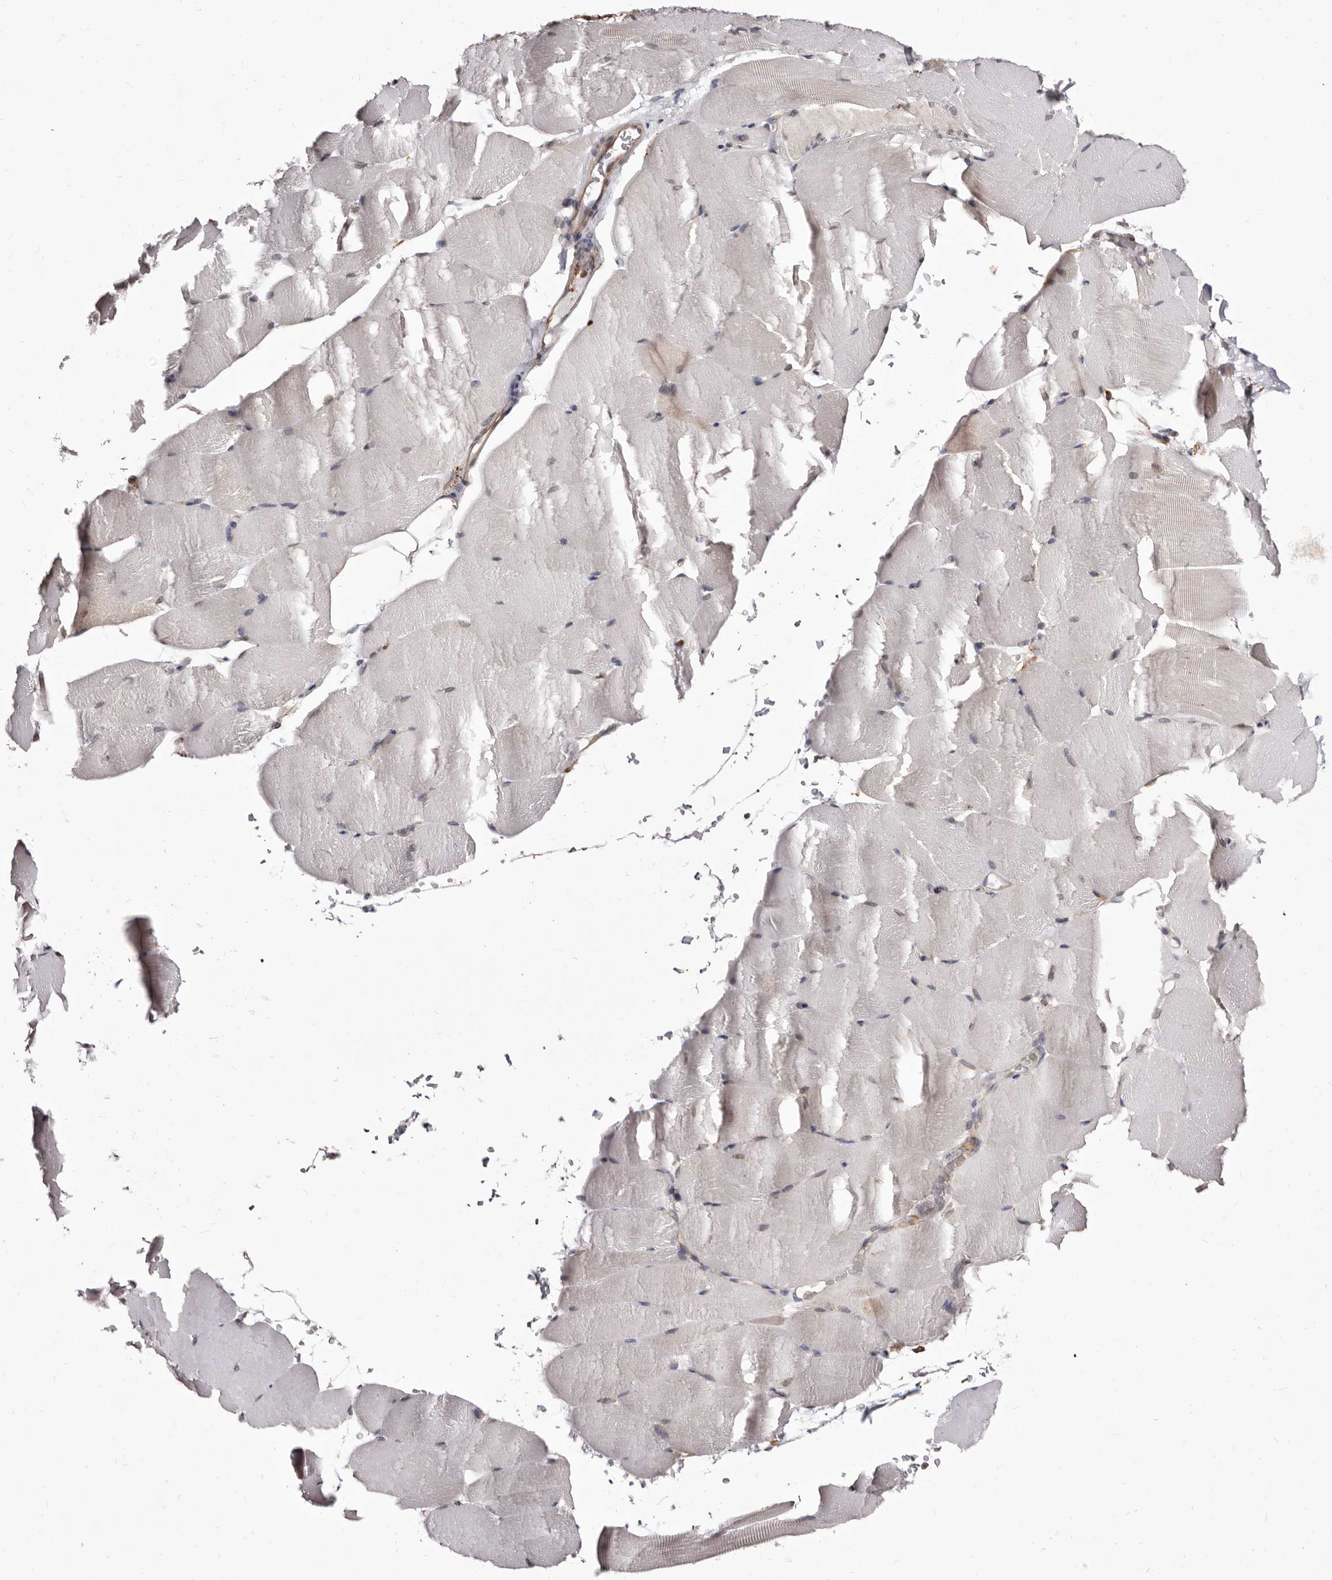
{"staining": {"intensity": "negative", "quantity": "none", "location": "none"}, "tissue": "skeletal muscle", "cell_type": "Myocytes", "image_type": "normal", "snomed": [{"axis": "morphology", "description": "Normal tissue, NOS"}, {"axis": "topography", "description": "Skeletal muscle"}, {"axis": "topography", "description": "Parathyroid gland"}], "caption": "The photomicrograph demonstrates no significant staining in myocytes of skeletal muscle.", "gene": "ACBD6", "patient": {"sex": "female", "age": 37}}